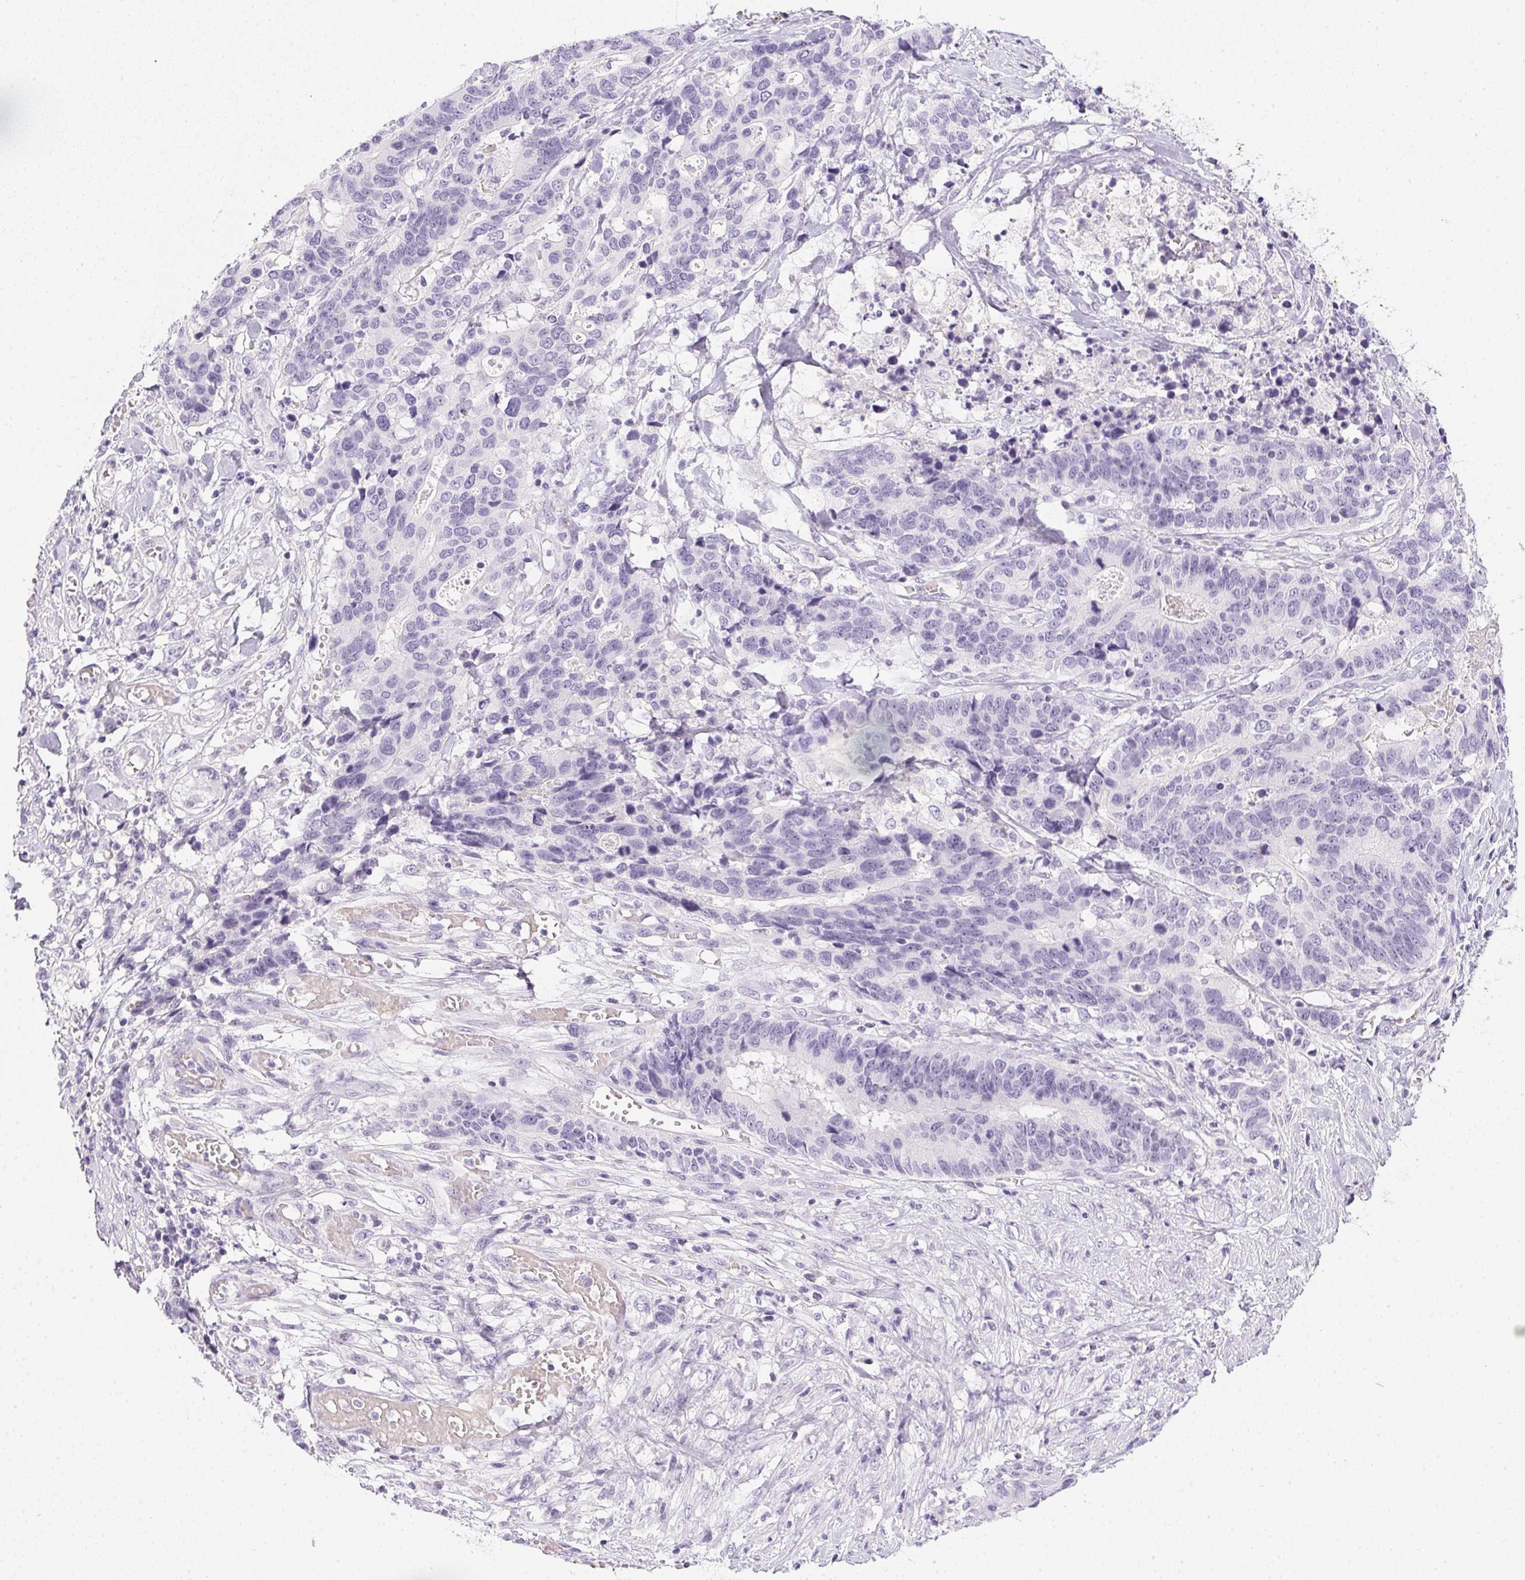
{"staining": {"intensity": "negative", "quantity": "none", "location": "none"}, "tissue": "stomach cancer", "cell_type": "Tumor cells", "image_type": "cancer", "snomed": [{"axis": "morphology", "description": "Adenocarcinoma, NOS"}, {"axis": "topography", "description": "Stomach, upper"}], "caption": "Human stomach cancer stained for a protein using immunohistochemistry (IHC) displays no expression in tumor cells.", "gene": "PPY", "patient": {"sex": "female", "age": 67}}